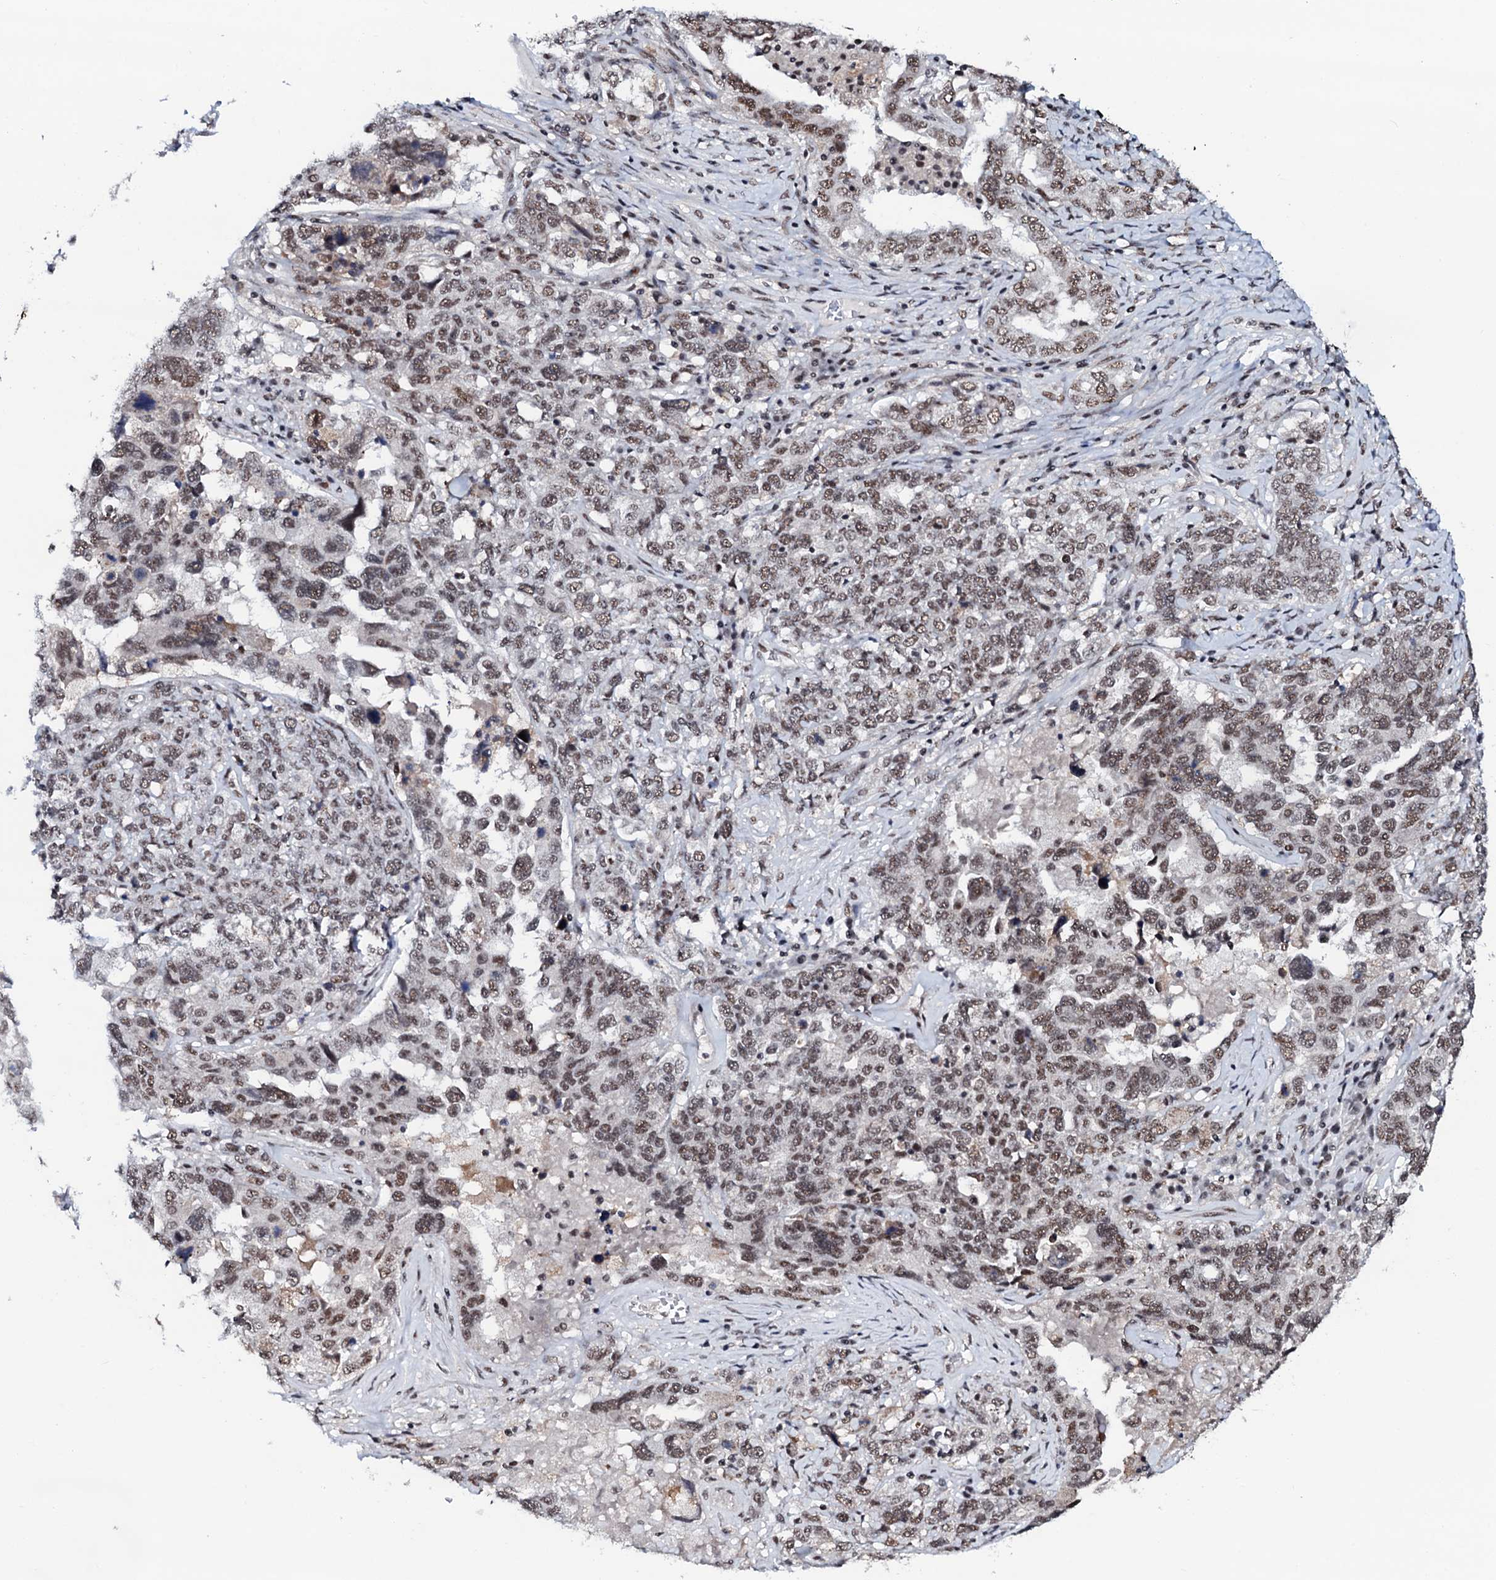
{"staining": {"intensity": "moderate", "quantity": ">75%", "location": "nuclear"}, "tissue": "ovarian cancer", "cell_type": "Tumor cells", "image_type": "cancer", "snomed": [{"axis": "morphology", "description": "Carcinoma, endometroid"}, {"axis": "topography", "description": "Ovary"}], "caption": "This is a micrograph of immunohistochemistry staining of ovarian cancer (endometroid carcinoma), which shows moderate expression in the nuclear of tumor cells.", "gene": "PRPF18", "patient": {"sex": "female", "age": 62}}